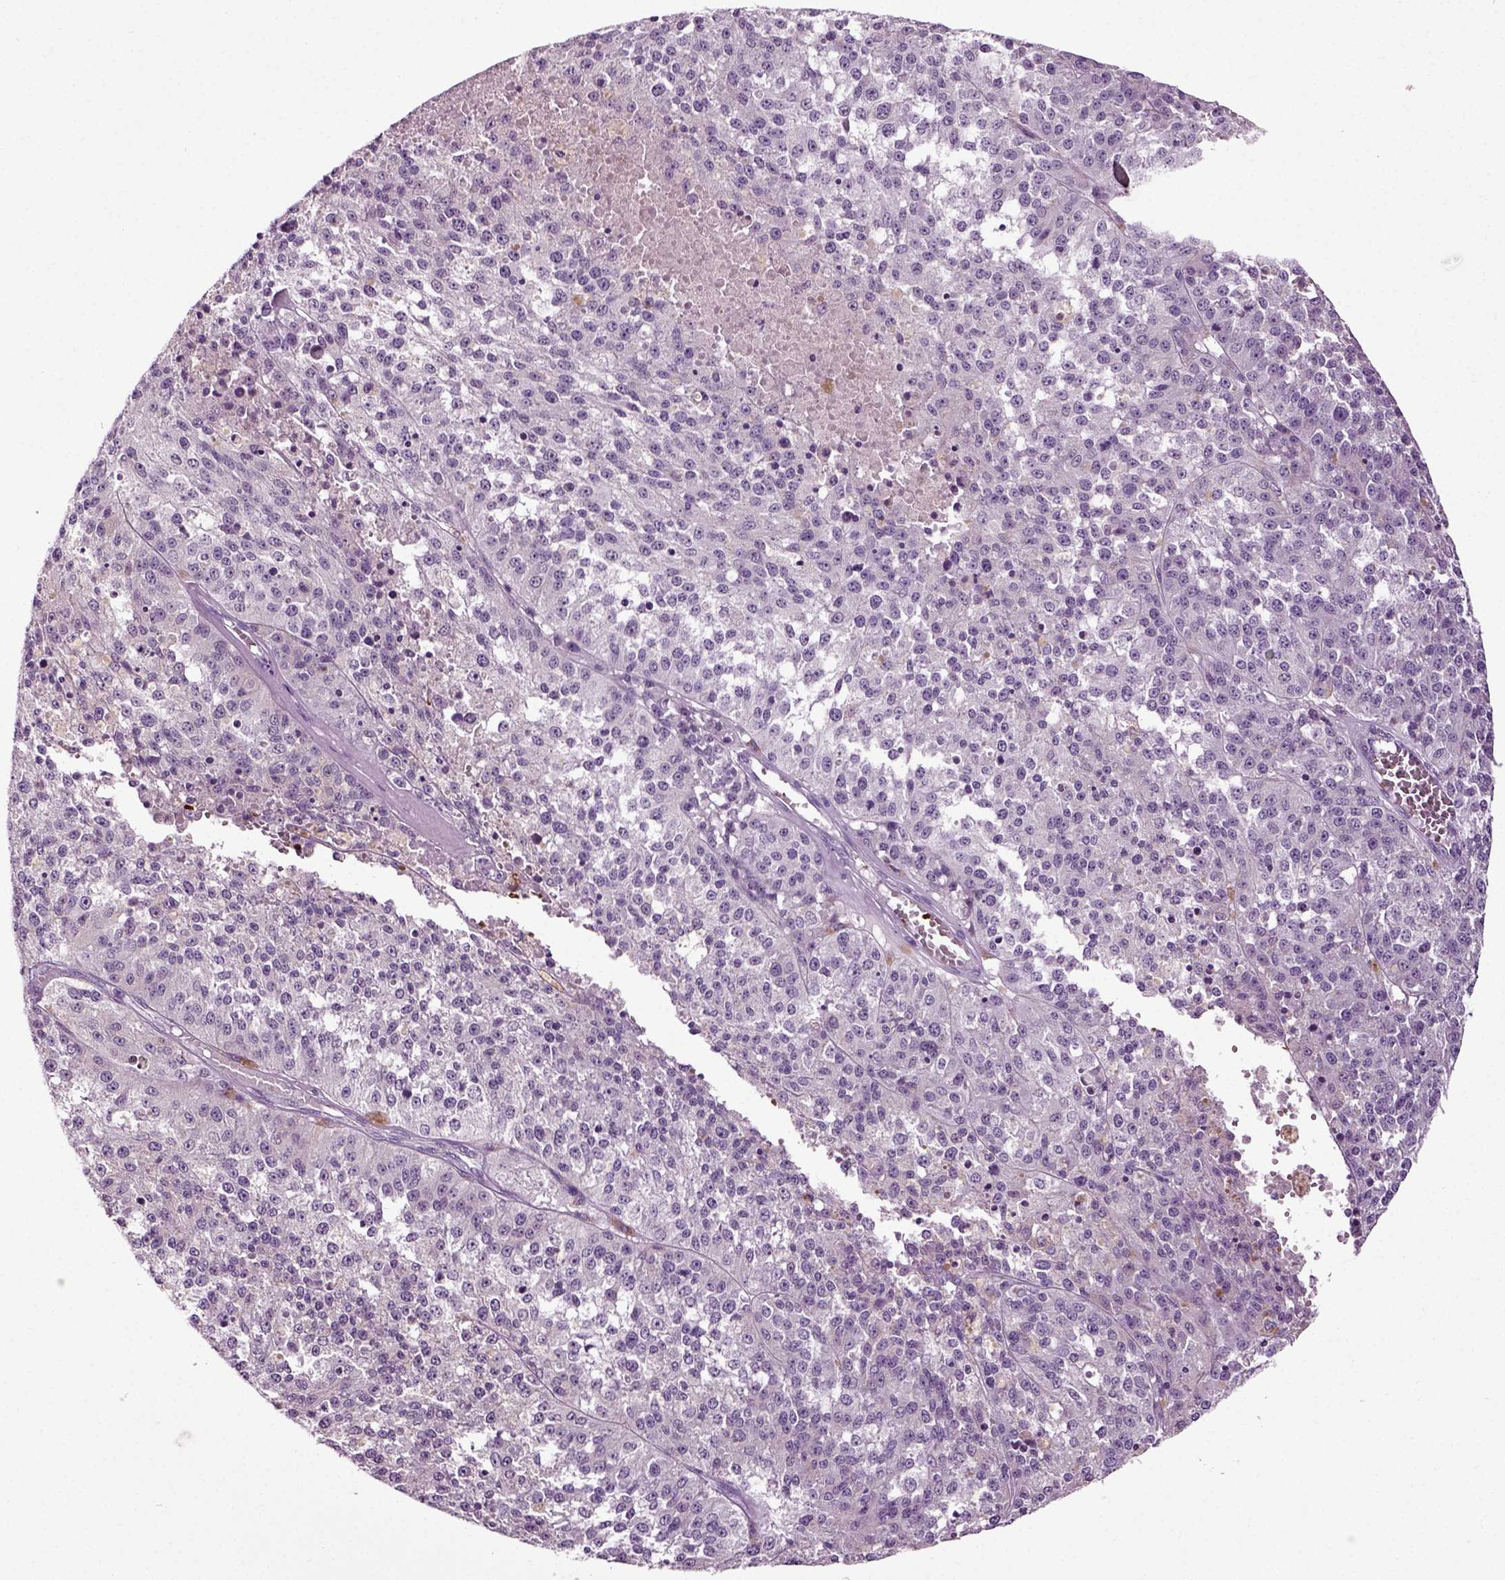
{"staining": {"intensity": "negative", "quantity": "none", "location": "none"}, "tissue": "melanoma", "cell_type": "Tumor cells", "image_type": "cancer", "snomed": [{"axis": "morphology", "description": "Malignant melanoma, Metastatic site"}, {"axis": "topography", "description": "Lymph node"}], "caption": "Photomicrograph shows no protein positivity in tumor cells of melanoma tissue.", "gene": "SPATA17", "patient": {"sex": "female", "age": 64}}